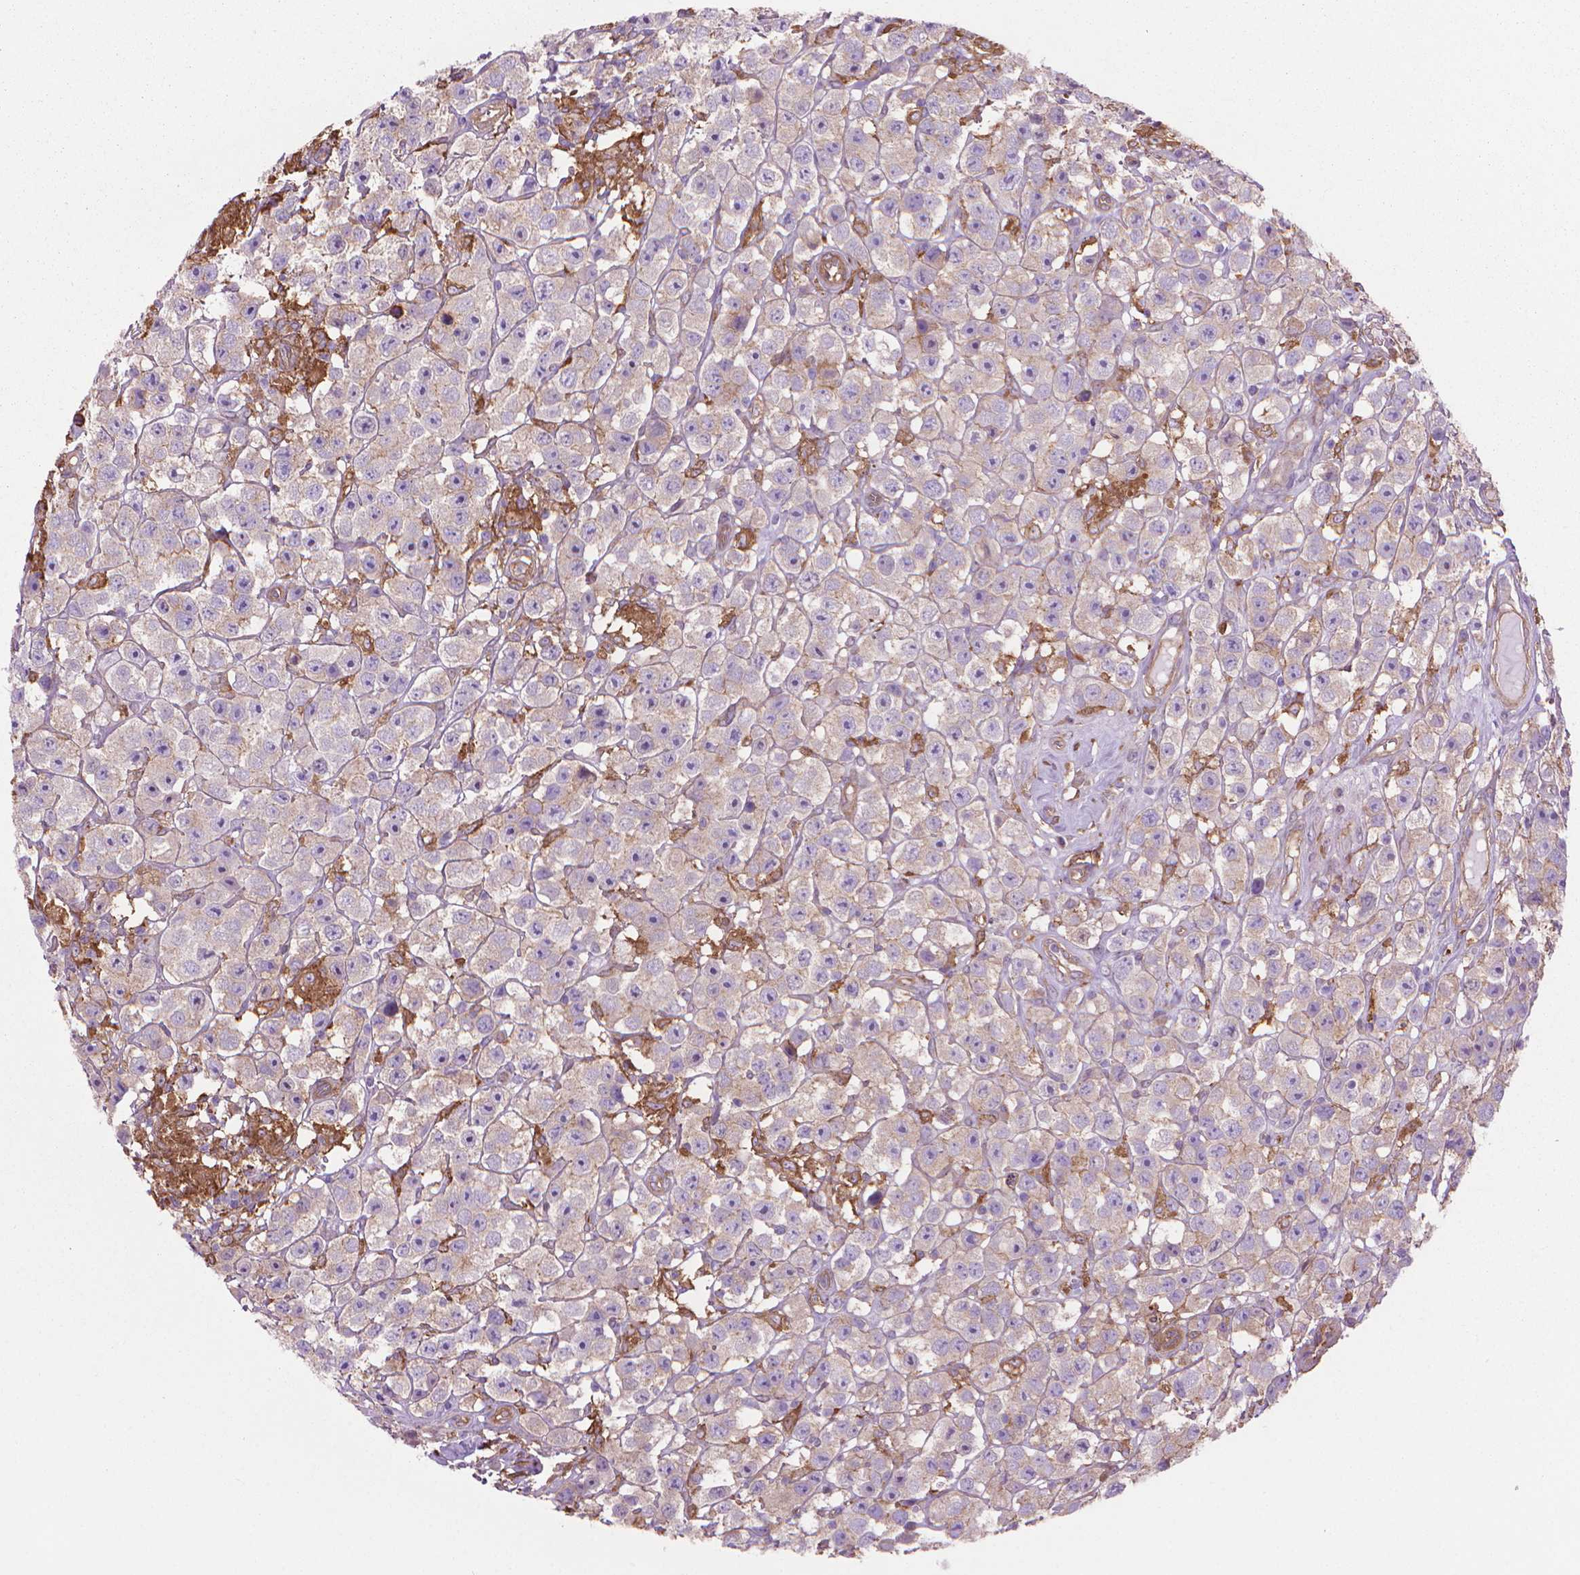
{"staining": {"intensity": "negative", "quantity": "none", "location": "none"}, "tissue": "testis cancer", "cell_type": "Tumor cells", "image_type": "cancer", "snomed": [{"axis": "morphology", "description": "Seminoma, NOS"}, {"axis": "topography", "description": "Testis"}], "caption": "Immunohistochemistry (IHC) histopathology image of testis seminoma stained for a protein (brown), which shows no positivity in tumor cells.", "gene": "CORO1B", "patient": {"sex": "male", "age": 45}}